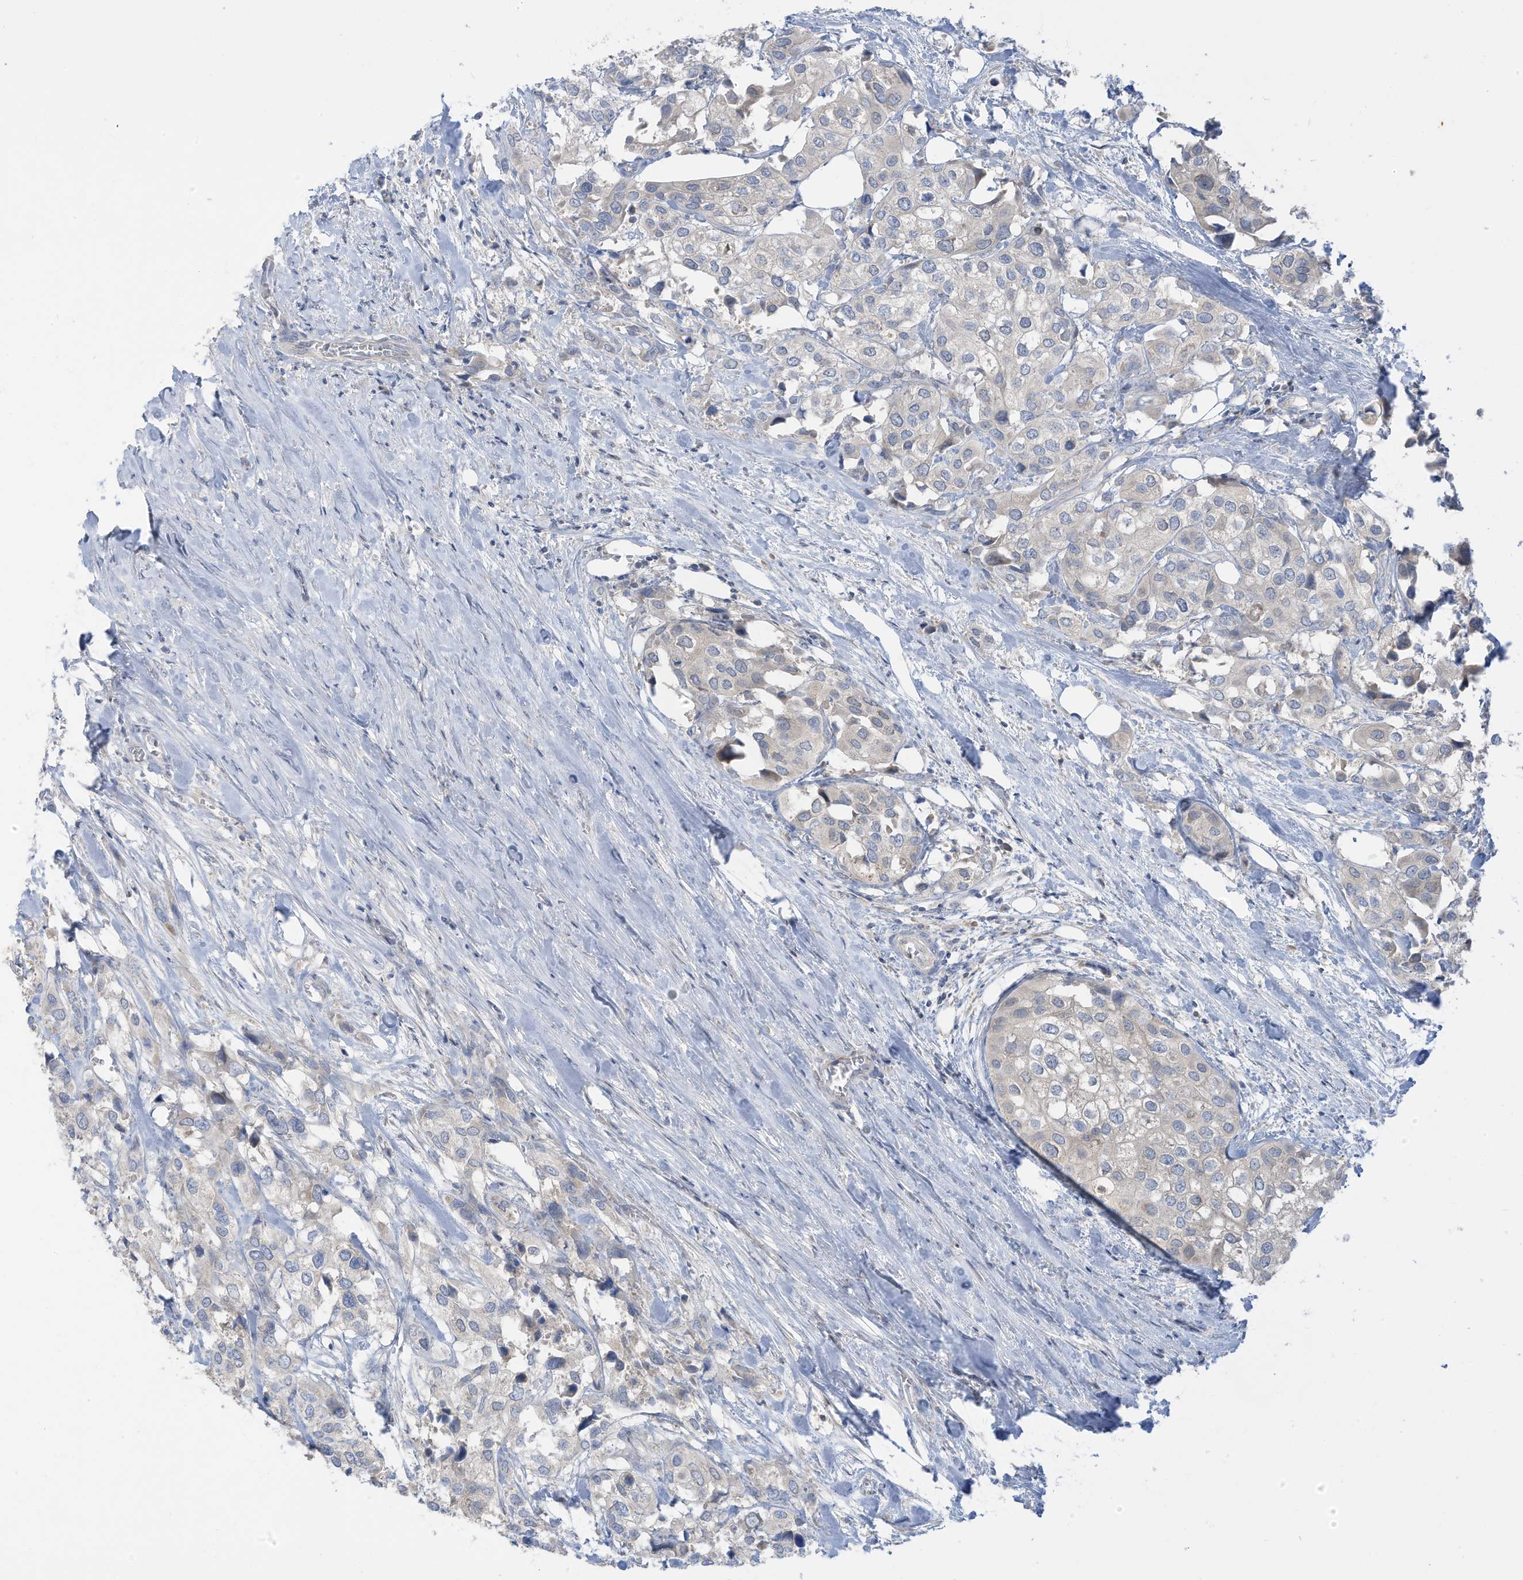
{"staining": {"intensity": "negative", "quantity": "none", "location": "none"}, "tissue": "urothelial cancer", "cell_type": "Tumor cells", "image_type": "cancer", "snomed": [{"axis": "morphology", "description": "Urothelial carcinoma, High grade"}, {"axis": "topography", "description": "Urinary bladder"}], "caption": "The image reveals no staining of tumor cells in high-grade urothelial carcinoma.", "gene": "LRRN2", "patient": {"sex": "male", "age": 64}}